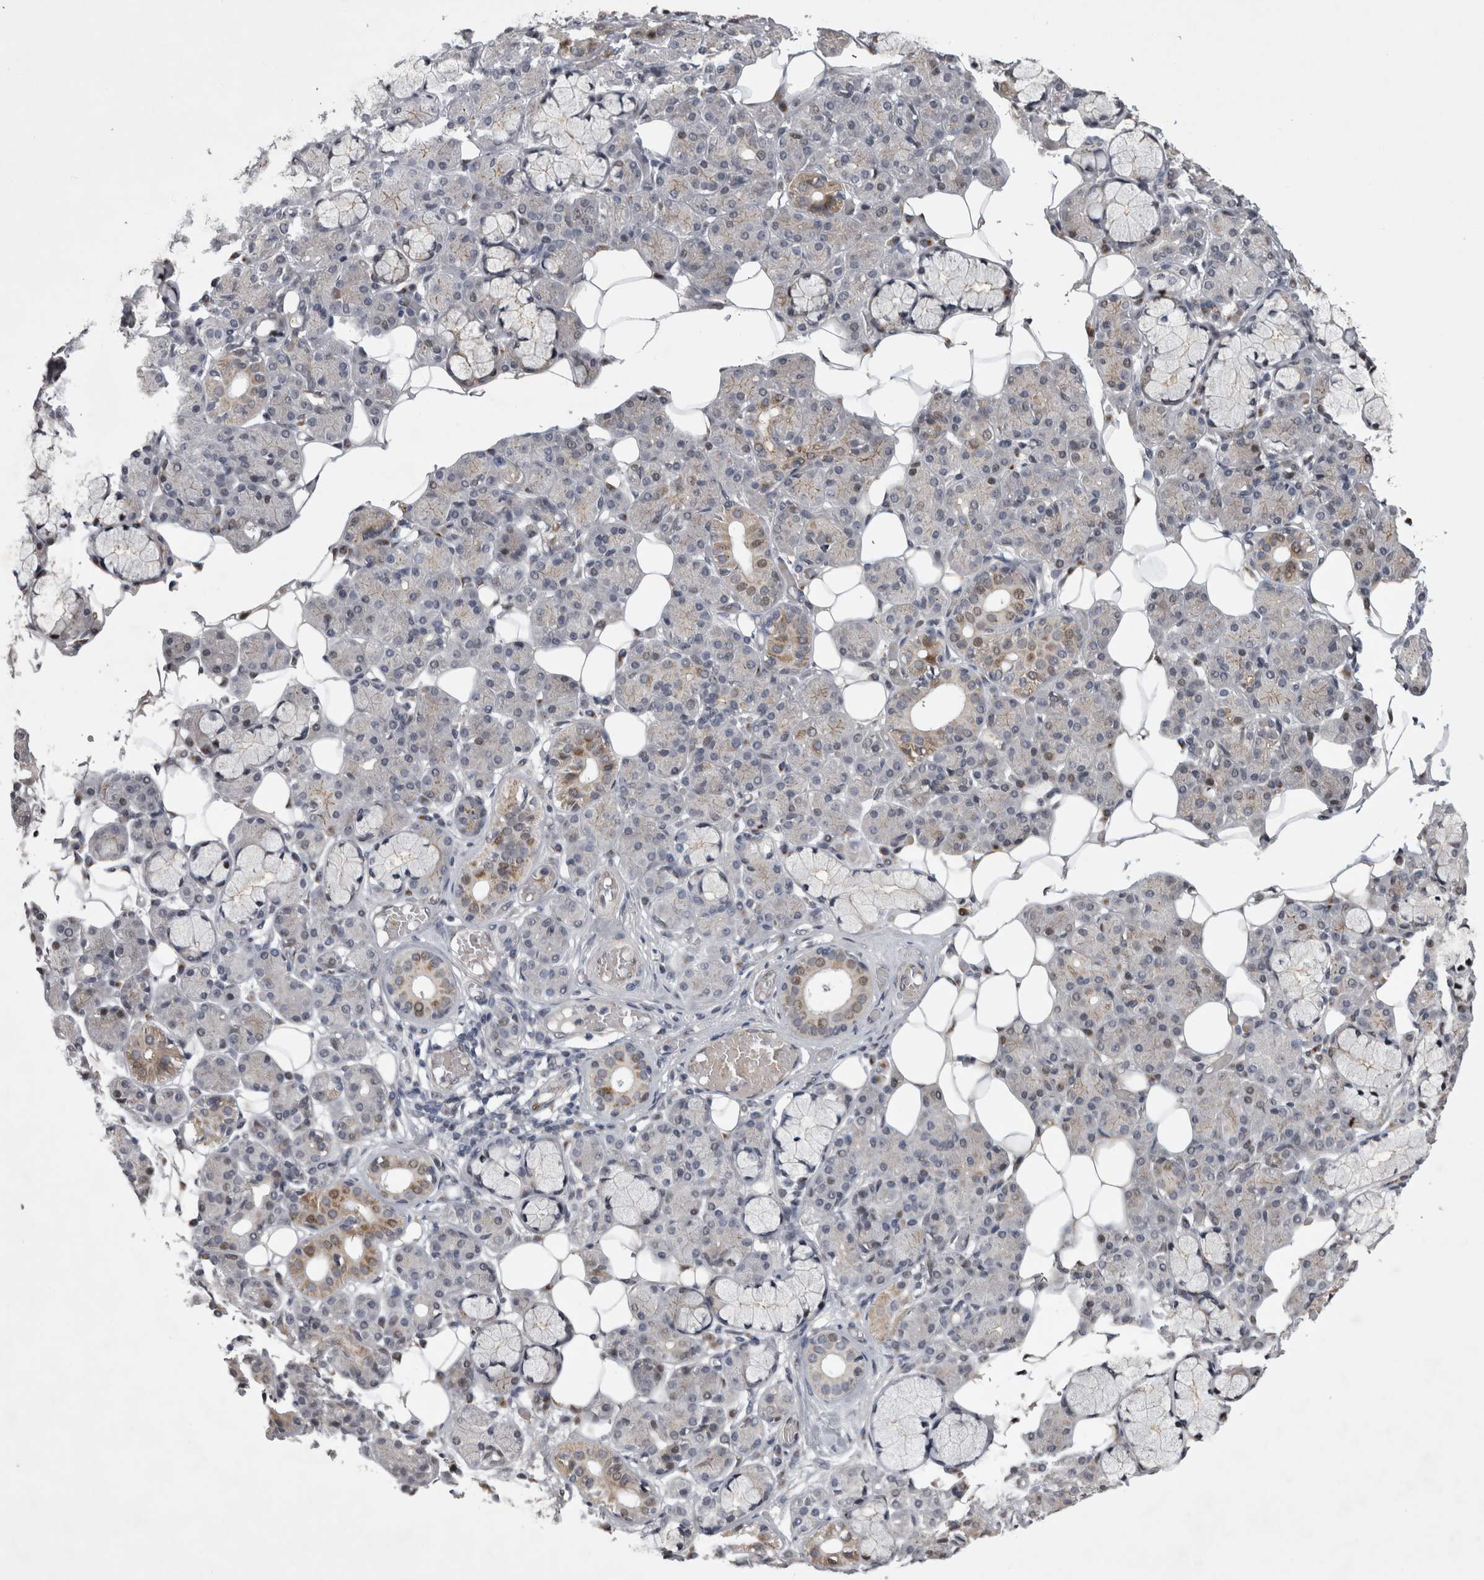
{"staining": {"intensity": "moderate", "quantity": "<25%", "location": "cytoplasmic/membranous"}, "tissue": "salivary gland", "cell_type": "Glandular cells", "image_type": "normal", "snomed": [{"axis": "morphology", "description": "Normal tissue, NOS"}, {"axis": "topography", "description": "Salivary gland"}], "caption": "Immunohistochemistry (IHC) of benign salivary gland exhibits low levels of moderate cytoplasmic/membranous staining in approximately <25% of glandular cells.", "gene": "IFI44", "patient": {"sex": "male", "age": 63}}